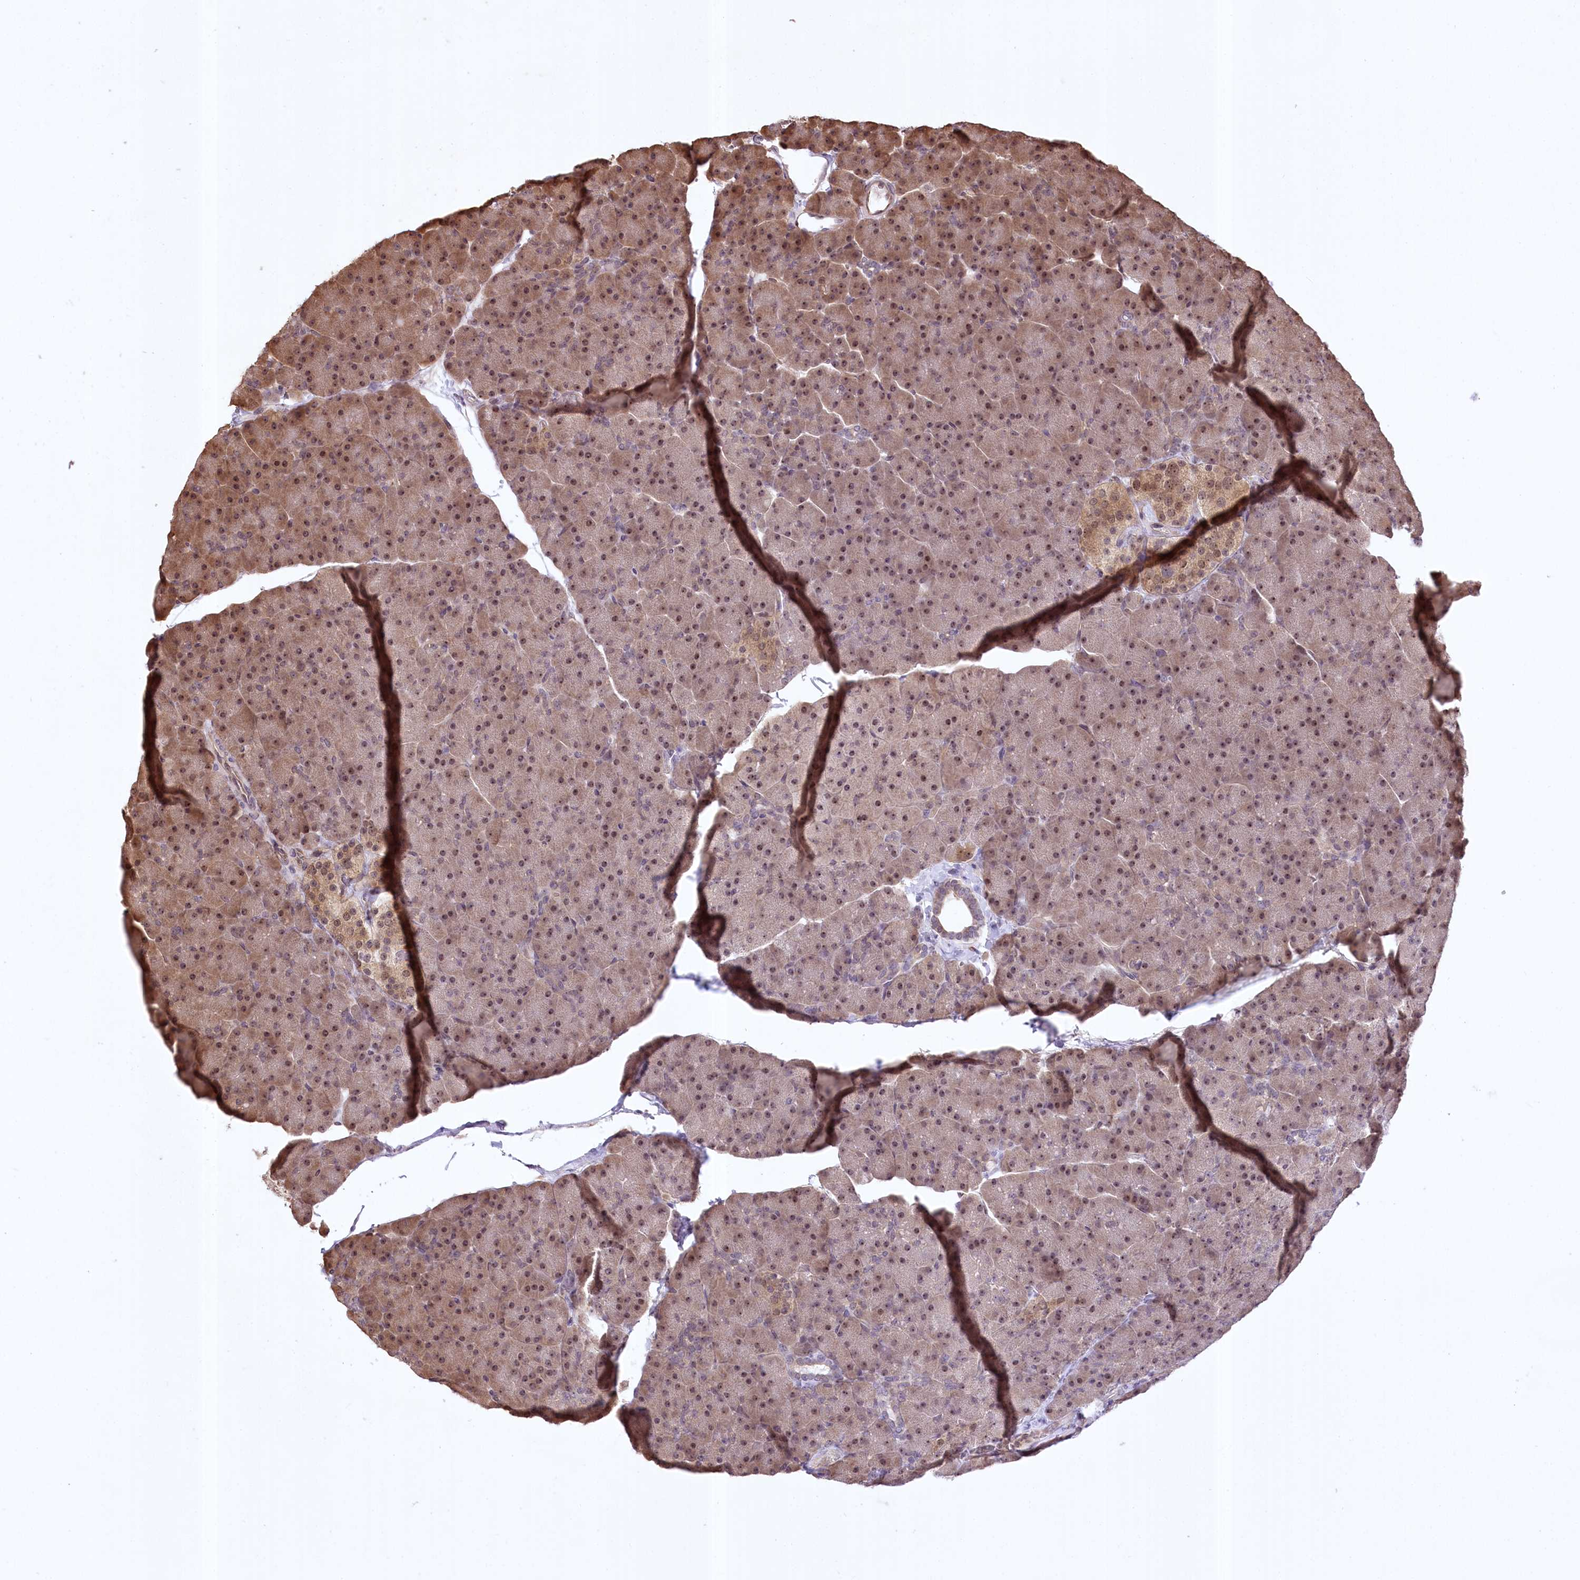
{"staining": {"intensity": "moderate", "quantity": ">75%", "location": "cytoplasmic/membranous,nuclear"}, "tissue": "pancreas", "cell_type": "Exocrine glandular cells", "image_type": "normal", "snomed": [{"axis": "morphology", "description": "Normal tissue, NOS"}, {"axis": "topography", "description": "Pancreas"}], "caption": "Immunohistochemistry (IHC) of normal human pancreas shows medium levels of moderate cytoplasmic/membranous,nuclear staining in about >75% of exocrine glandular cells. (brown staining indicates protein expression, while blue staining denotes nuclei).", "gene": "SERGEF", "patient": {"sex": "male", "age": 36}}